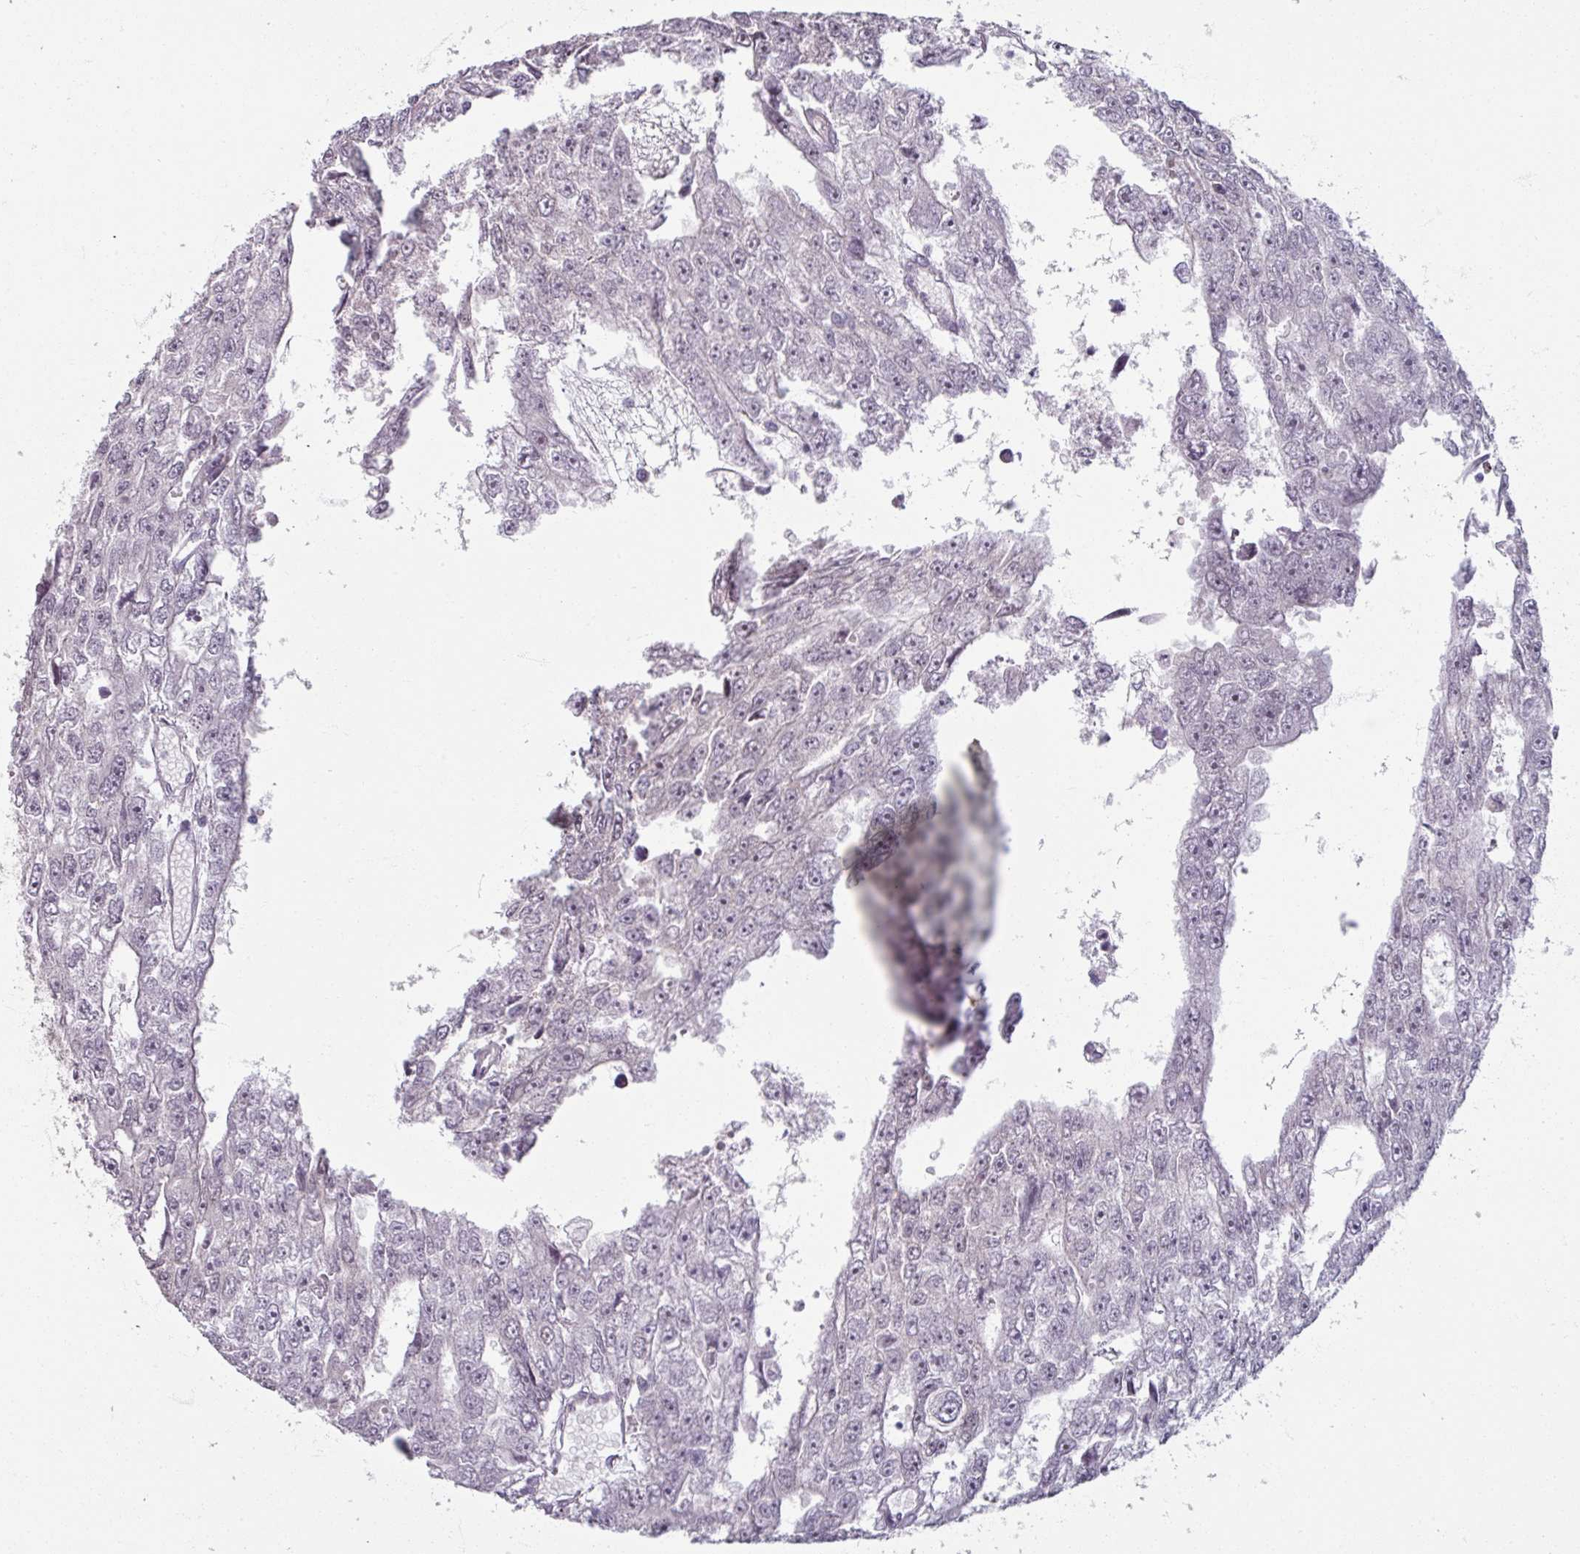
{"staining": {"intensity": "negative", "quantity": "none", "location": "none"}, "tissue": "testis cancer", "cell_type": "Tumor cells", "image_type": "cancer", "snomed": [{"axis": "morphology", "description": "Carcinoma, Embryonal, NOS"}, {"axis": "topography", "description": "Testis"}], "caption": "An immunohistochemistry (IHC) photomicrograph of testis cancer is shown. There is no staining in tumor cells of testis cancer.", "gene": "SOX11", "patient": {"sex": "male", "age": 20}}